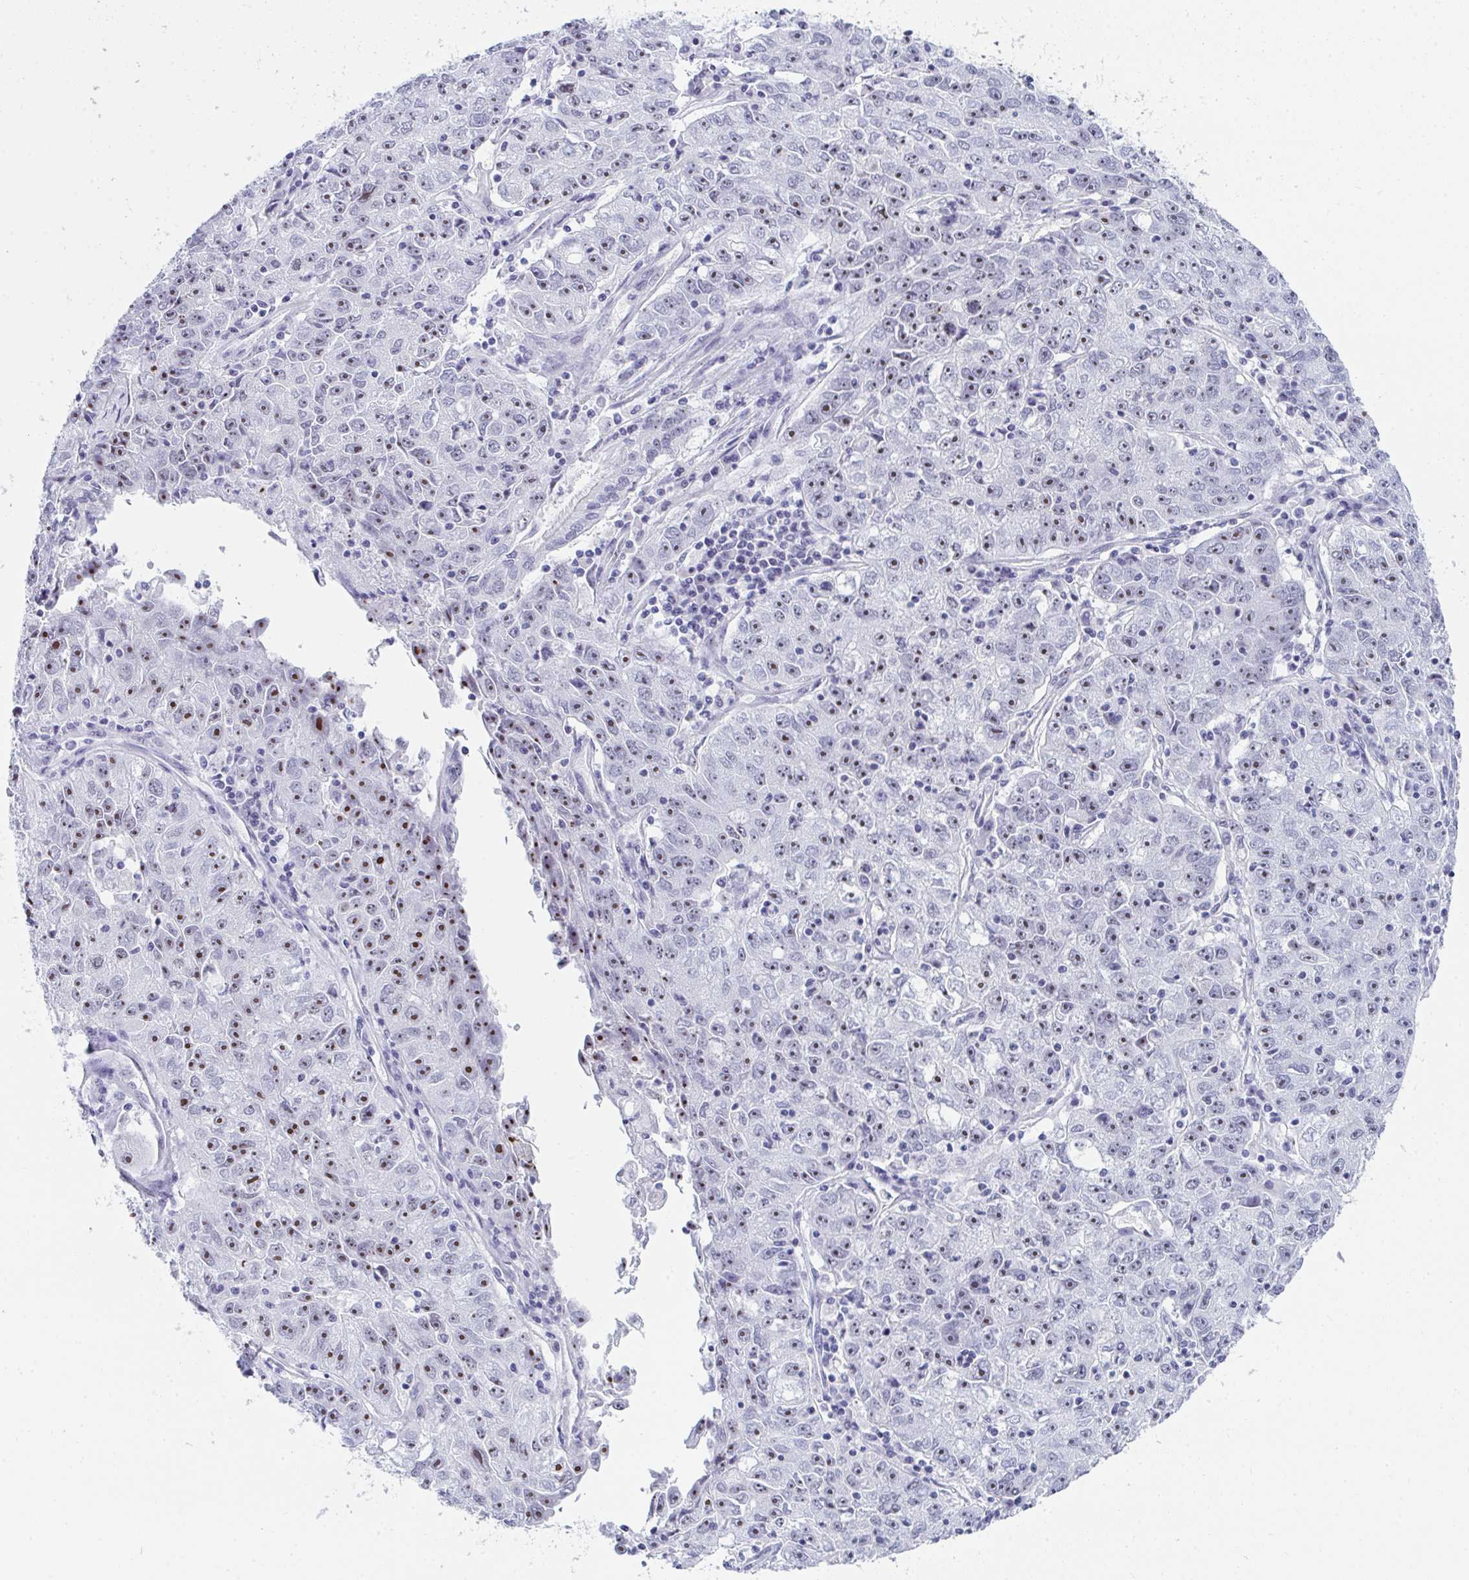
{"staining": {"intensity": "moderate", "quantity": ">75%", "location": "nuclear"}, "tissue": "lung cancer", "cell_type": "Tumor cells", "image_type": "cancer", "snomed": [{"axis": "morphology", "description": "Normal morphology"}, {"axis": "morphology", "description": "Adenocarcinoma, NOS"}, {"axis": "topography", "description": "Lymph node"}, {"axis": "topography", "description": "Lung"}], "caption": "Protein expression analysis of lung adenocarcinoma shows moderate nuclear expression in about >75% of tumor cells. Using DAB (3,3'-diaminobenzidine) (brown) and hematoxylin (blue) stains, captured at high magnification using brightfield microscopy.", "gene": "NOP10", "patient": {"sex": "female", "age": 57}}